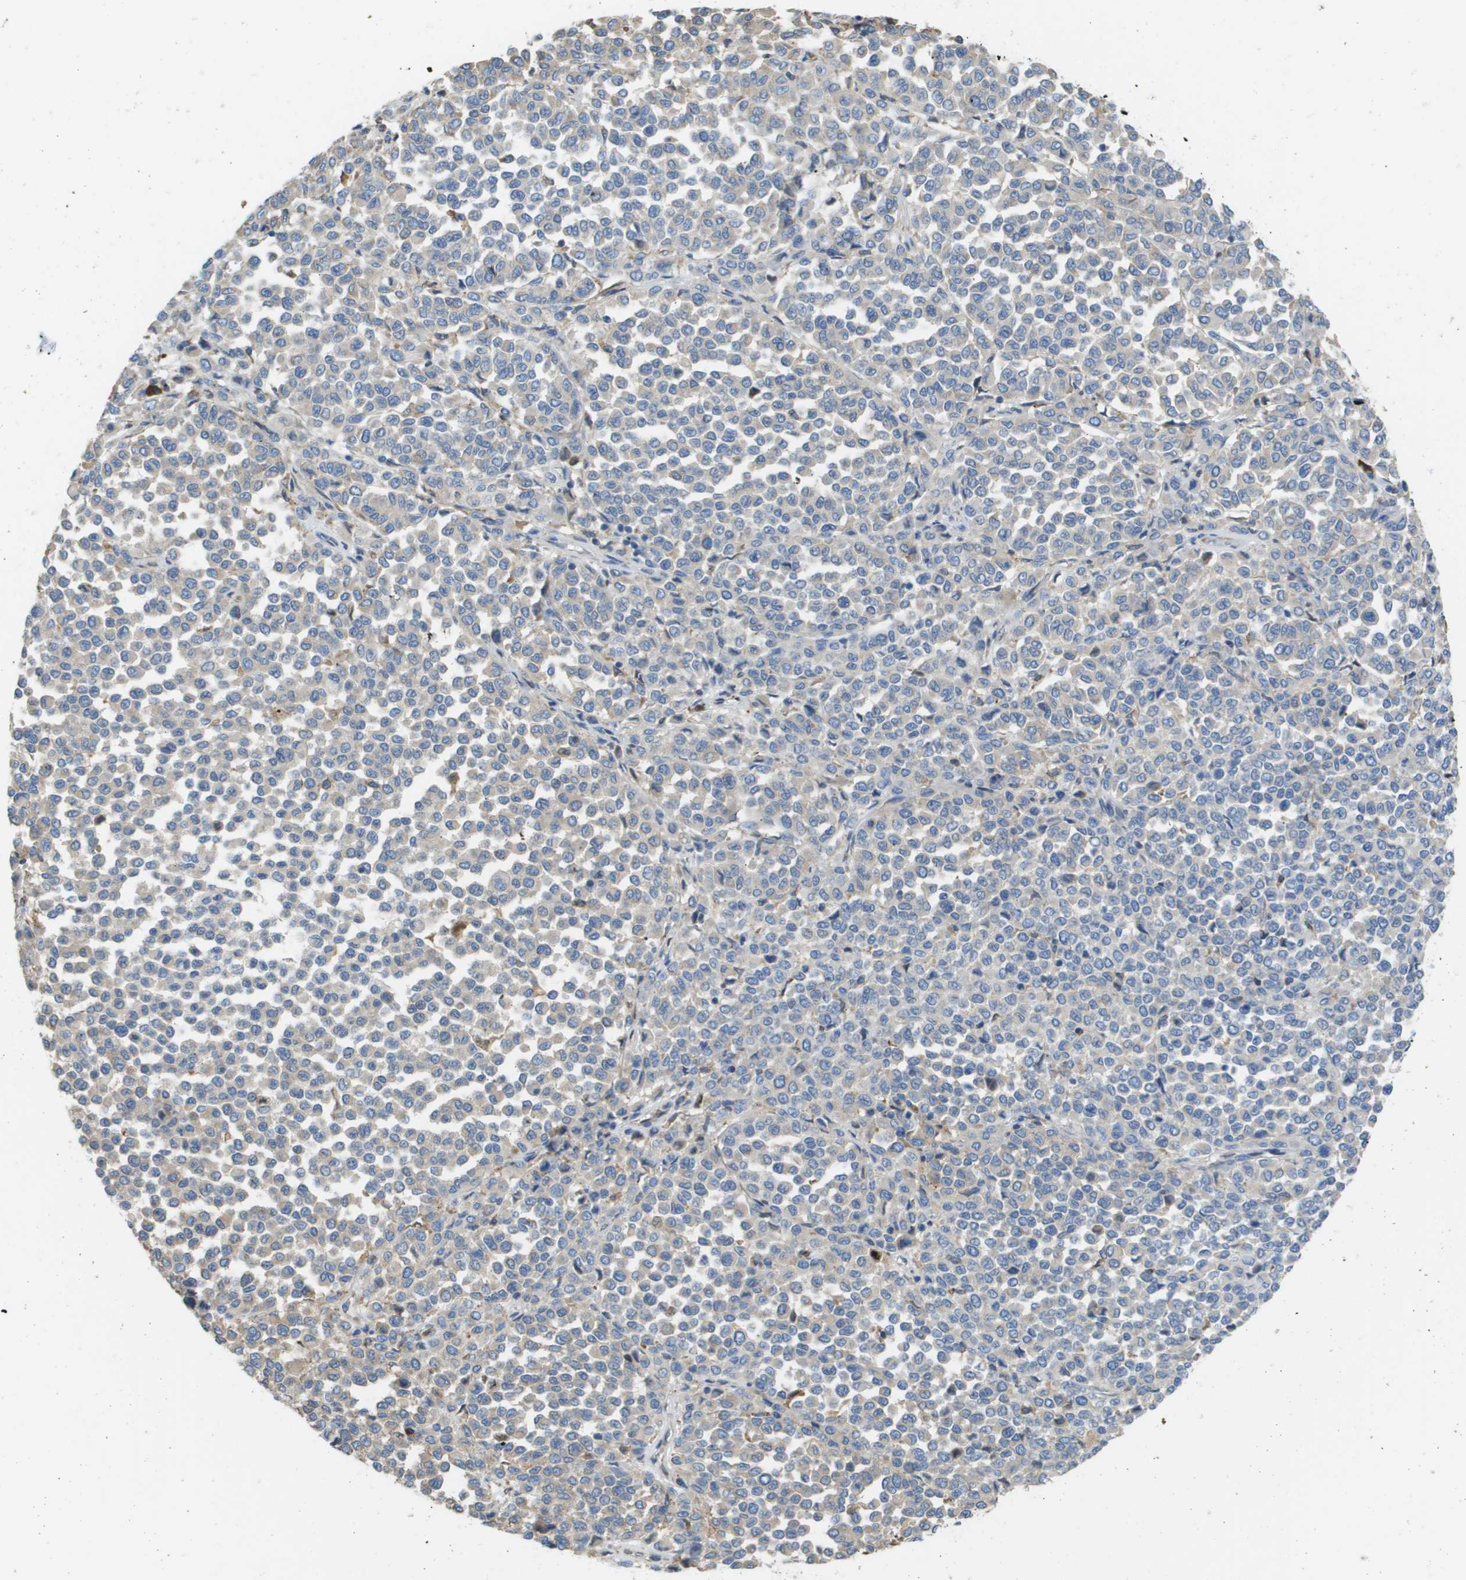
{"staining": {"intensity": "negative", "quantity": "none", "location": "none"}, "tissue": "melanoma", "cell_type": "Tumor cells", "image_type": "cancer", "snomed": [{"axis": "morphology", "description": "Malignant melanoma, Metastatic site"}, {"axis": "topography", "description": "Pancreas"}], "caption": "This is a histopathology image of immunohistochemistry staining of melanoma, which shows no staining in tumor cells.", "gene": "SDR42E1", "patient": {"sex": "female", "age": 30}}